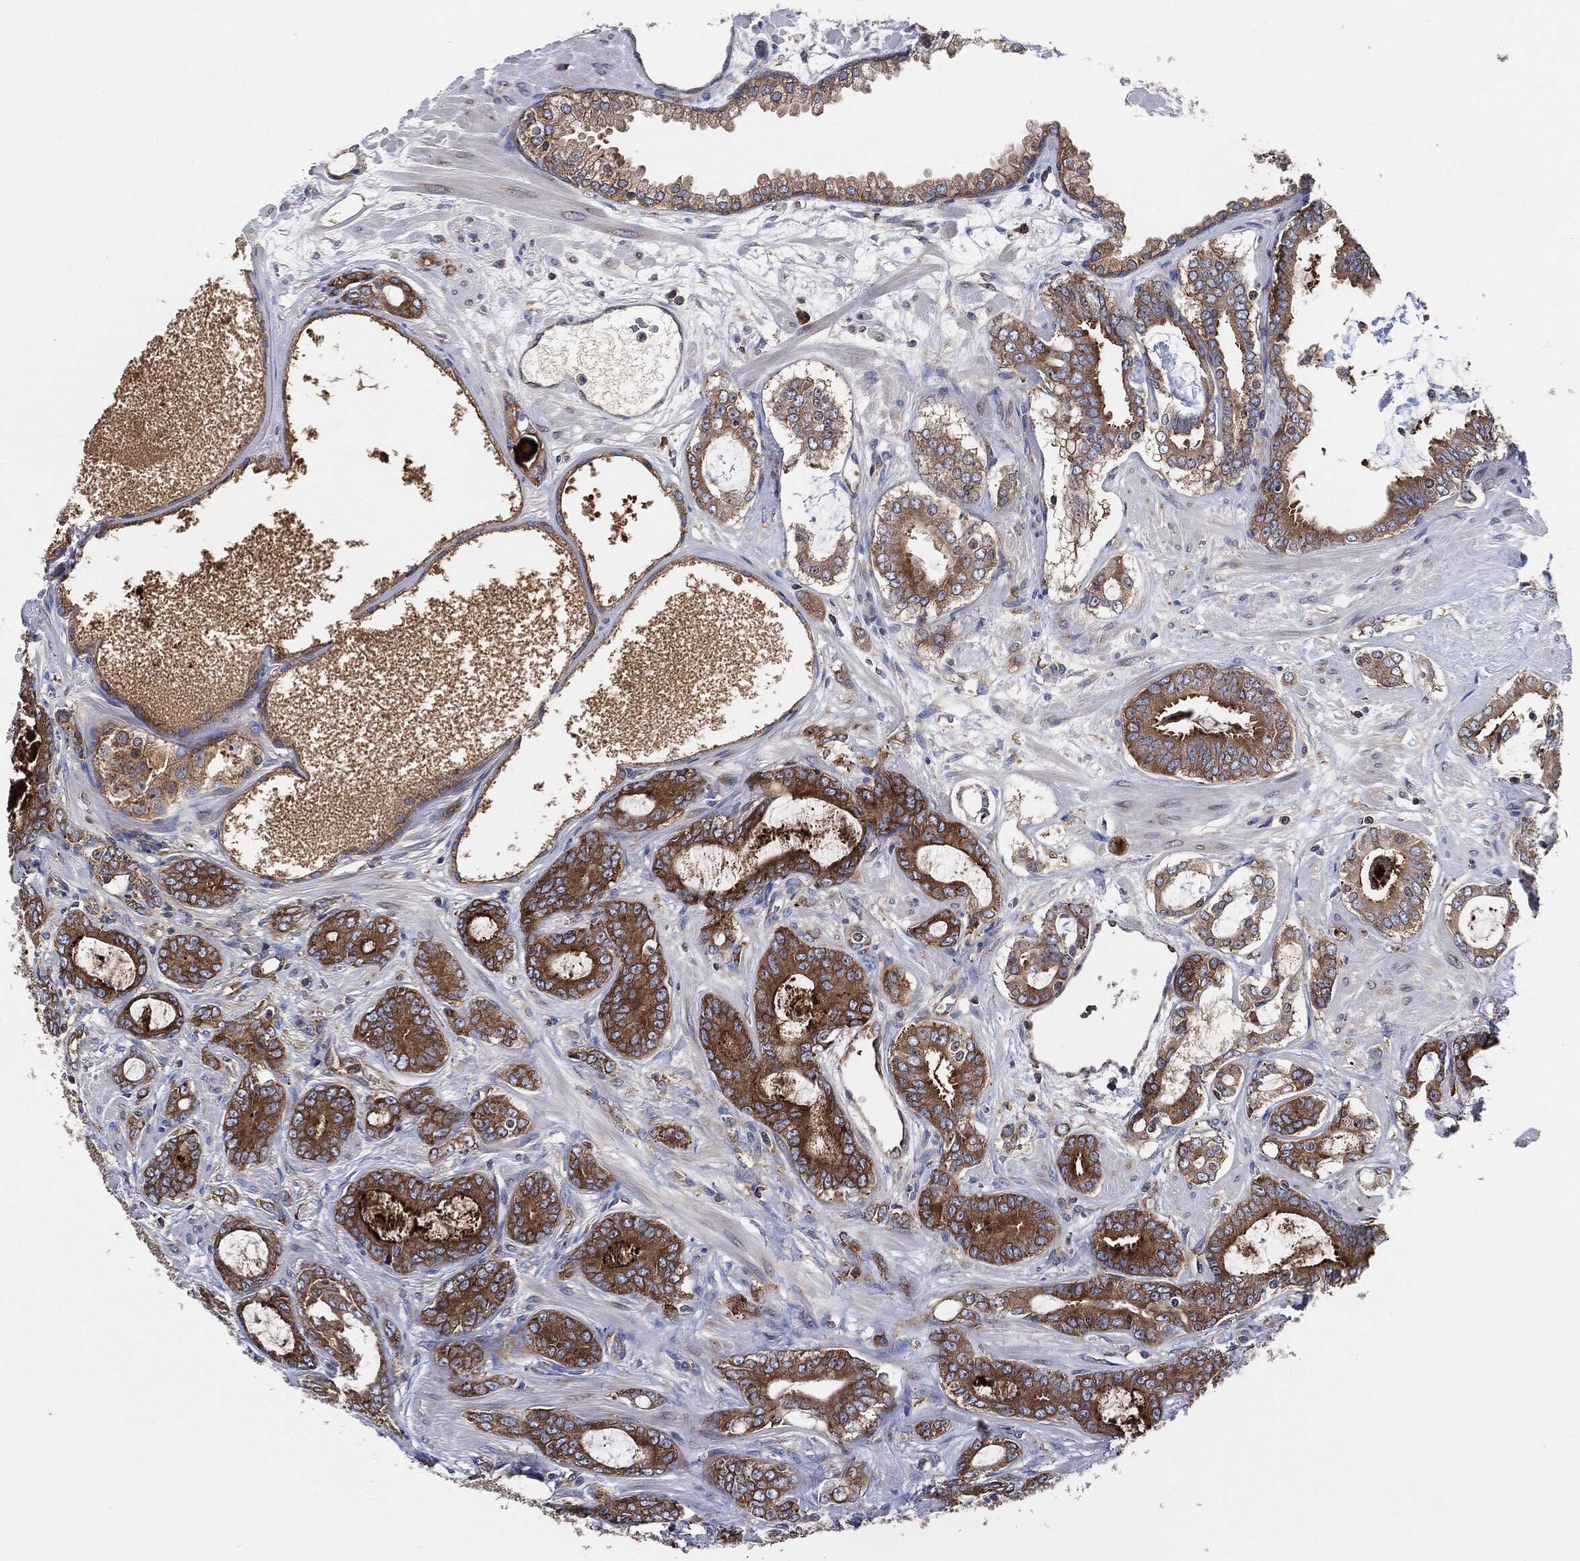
{"staining": {"intensity": "strong", "quantity": "25%-75%", "location": "cytoplasmic/membranous"}, "tissue": "prostate cancer", "cell_type": "Tumor cells", "image_type": "cancer", "snomed": [{"axis": "morphology", "description": "Adenocarcinoma, NOS"}, {"axis": "topography", "description": "Prostate"}], "caption": "IHC (DAB (3,3'-diaminobenzidine)) staining of prostate cancer (adenocarcinoma) reveals strong cytoplasmic/membranous protein positivity in about 25%-75% of tumor cells.", "gene": "EIF2S2", "patient": {"sex": "male", "age": 55}}